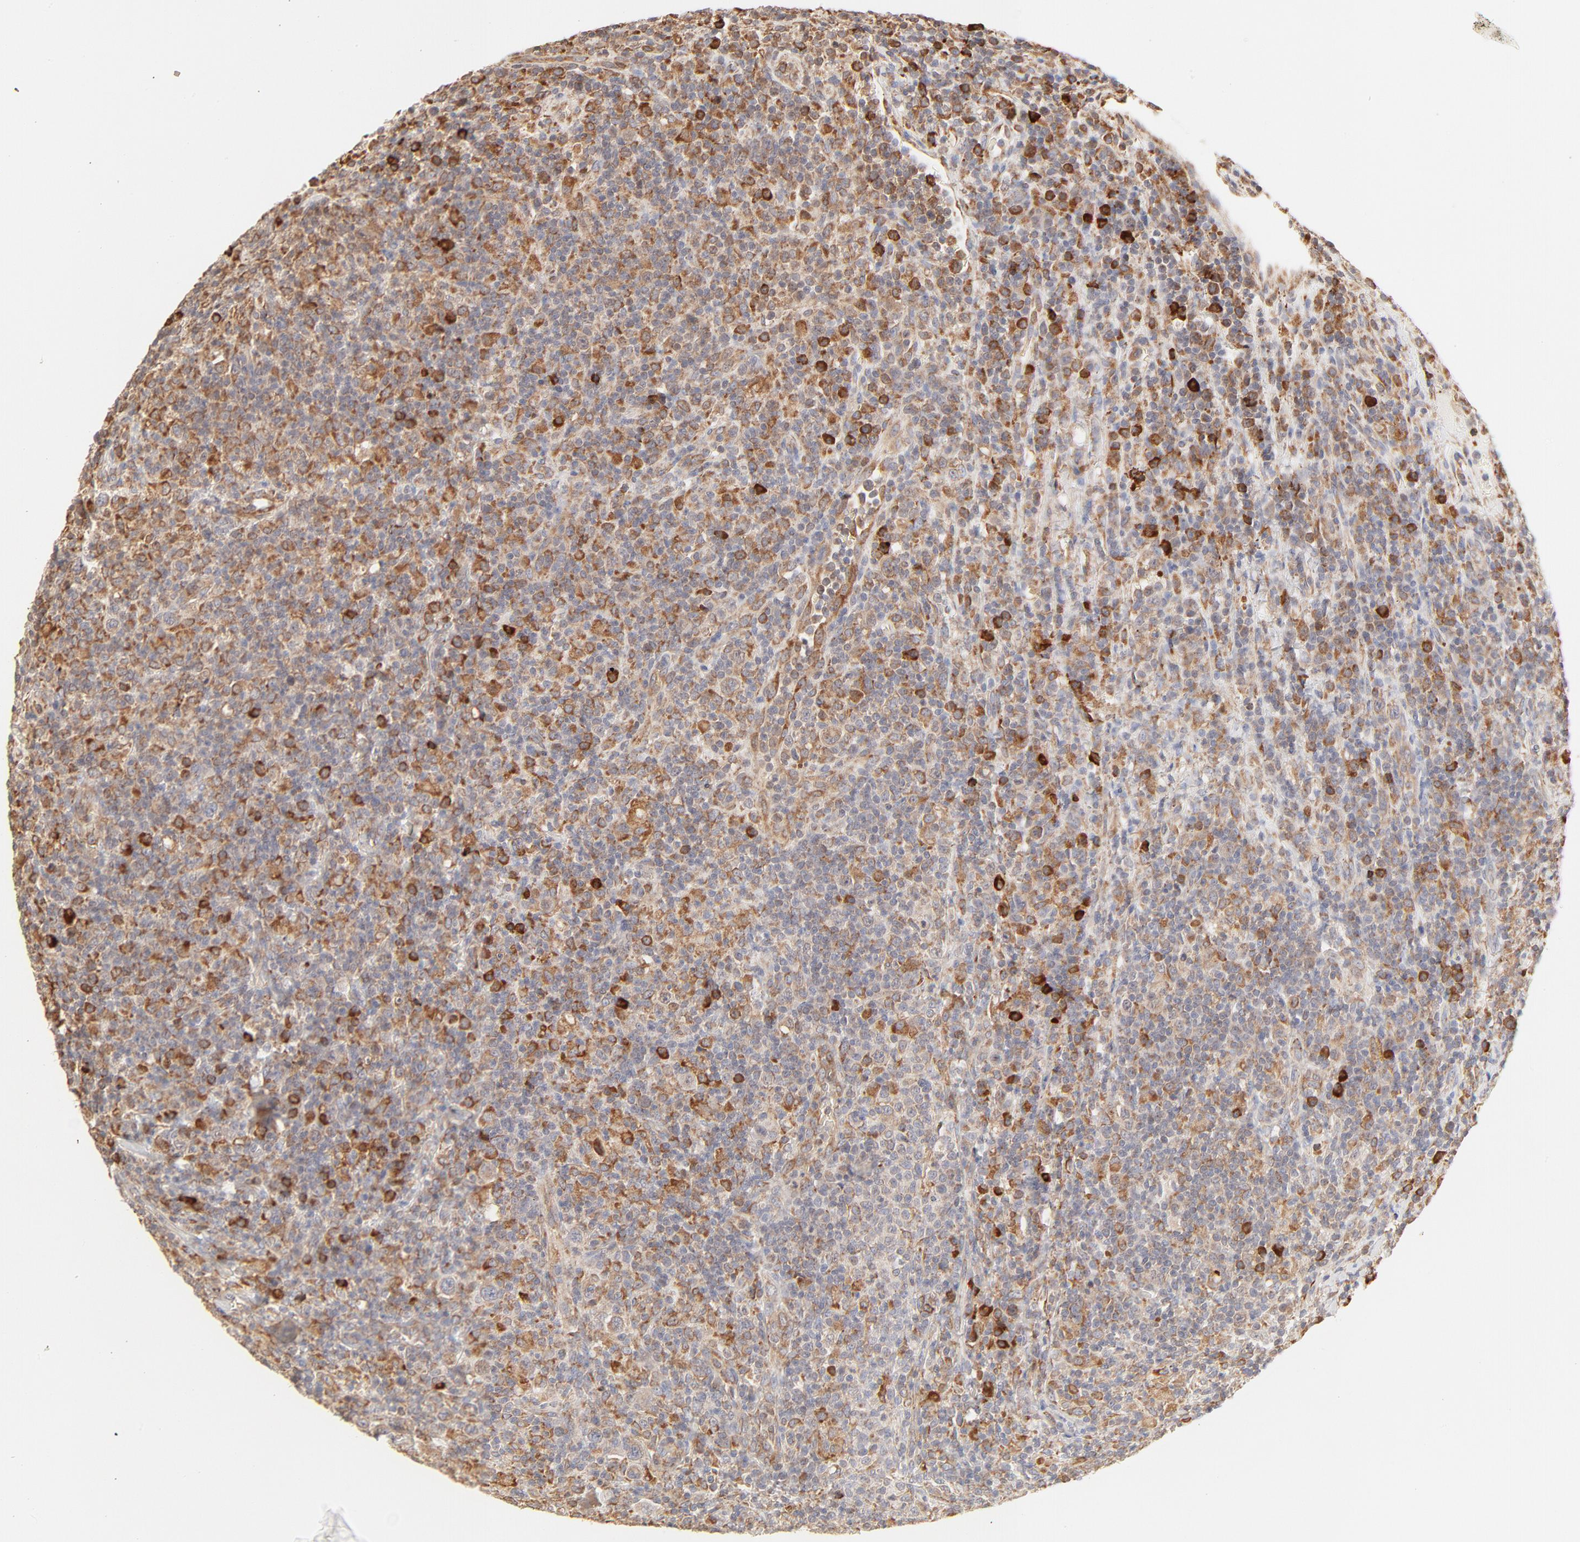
{"staining": {"intensity": "strong", "quantity": "25%-75%", "location": "cytoplasmic/membranous"}, "tissue": "lymphoma", "cell_type": "Tumor cells", "image_type": "cancer", "snomed": [{"axis": "morphology", "description": "Hodgkin's disease, NOS"}, {"axis": "topography", "description": "Lymph node"}], "caption": "Lymphoma was stained to show a protein in brown. There is high levels of strong cytoplasmic/membranous positivity in about 25%-75% of tumor cells.", "gene": "PARP12", "patient": {"sex": "male", "age": 65}}